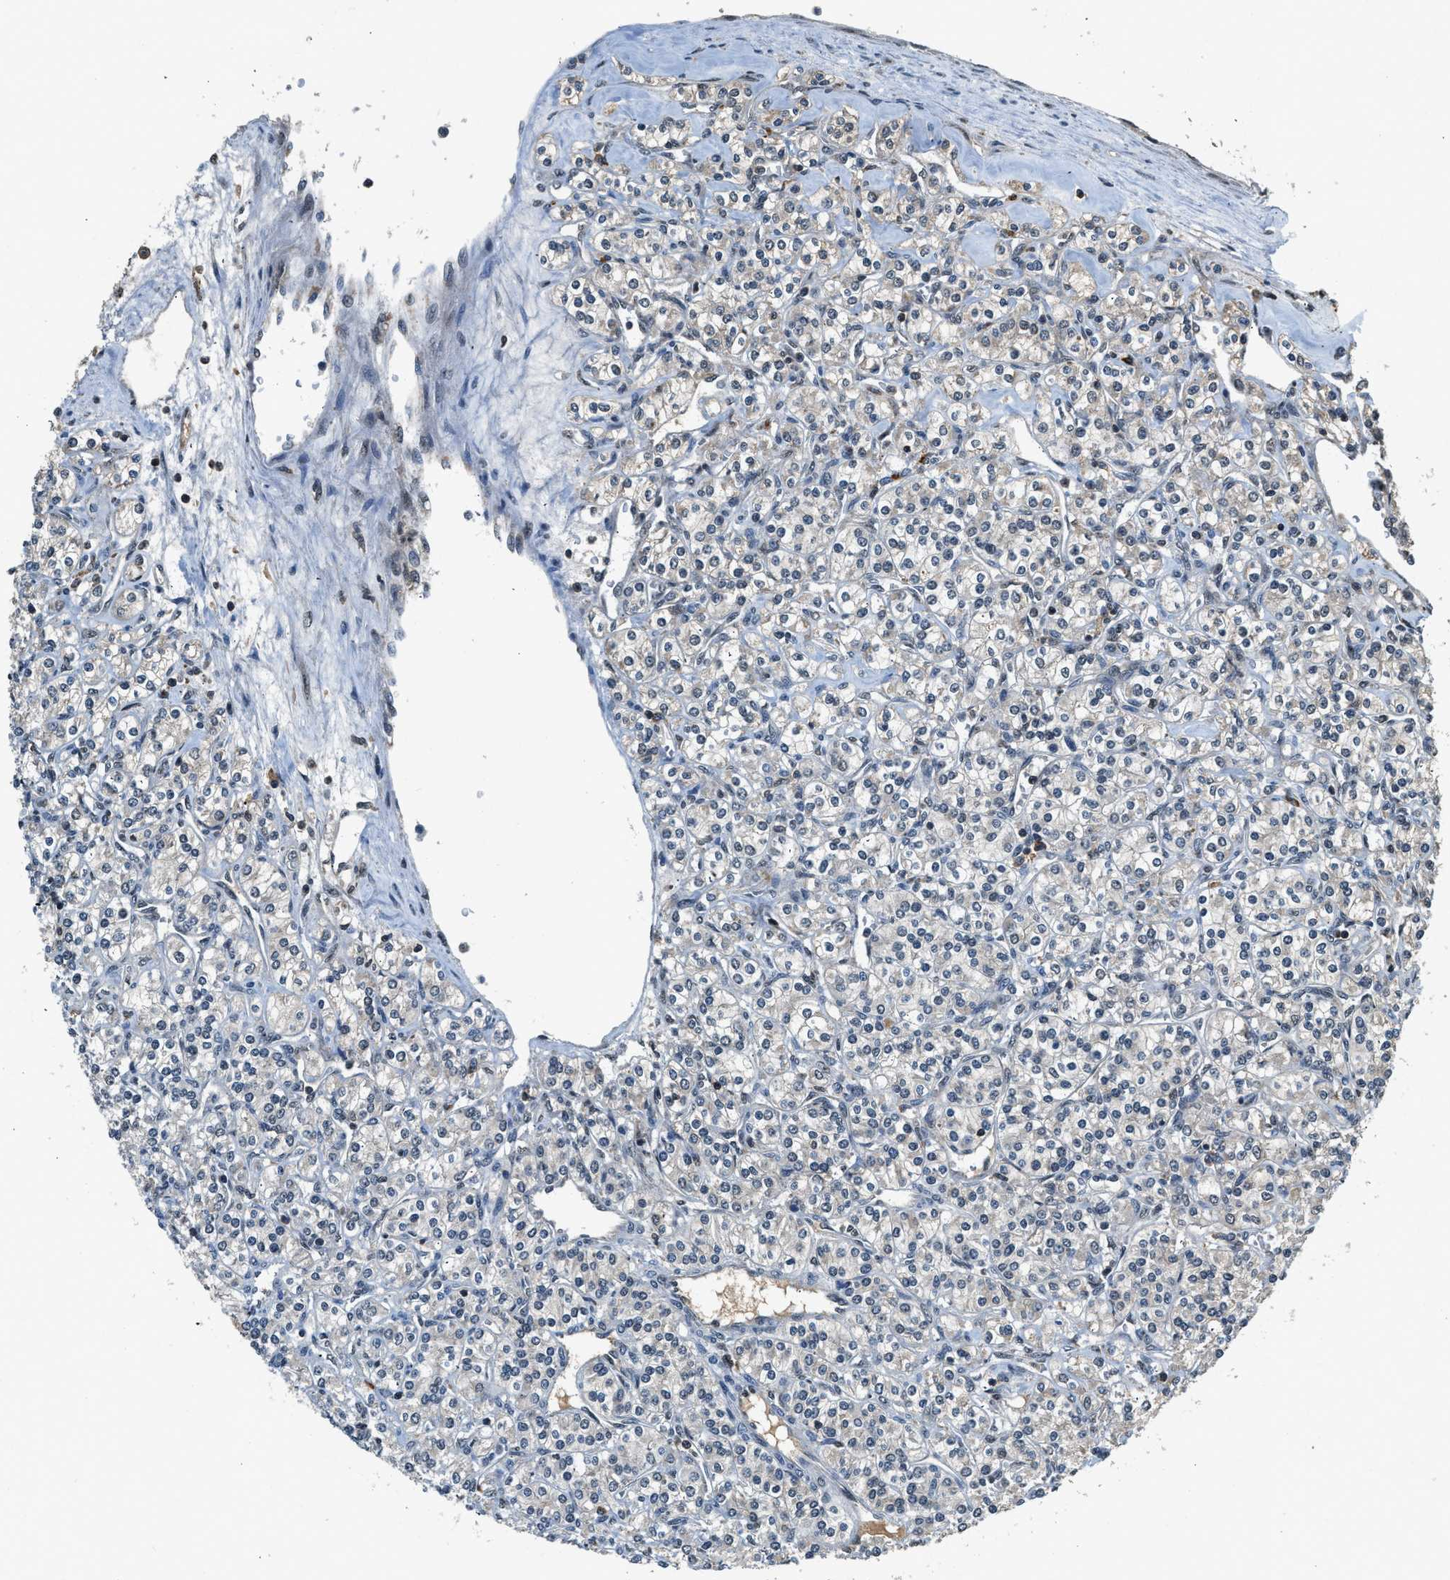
{"staining": {"intensity": "negative", "quantity": "none", "location": "none"}, "tissue": "renal cancer", "cell_type": "Tumor cells", "image_type": "cancer", "snomed": [{"axis": "morphology", "description": "Adenocarcinoma, NOS"}, {"axis": "topography", "description": "Kidney"}], "caption": "The micrograph shows no significant expression in tumor cells of renal adenocarcinoma.", "gene": "SLC15A4", "patient": {"sex": "male", "age": 77}}